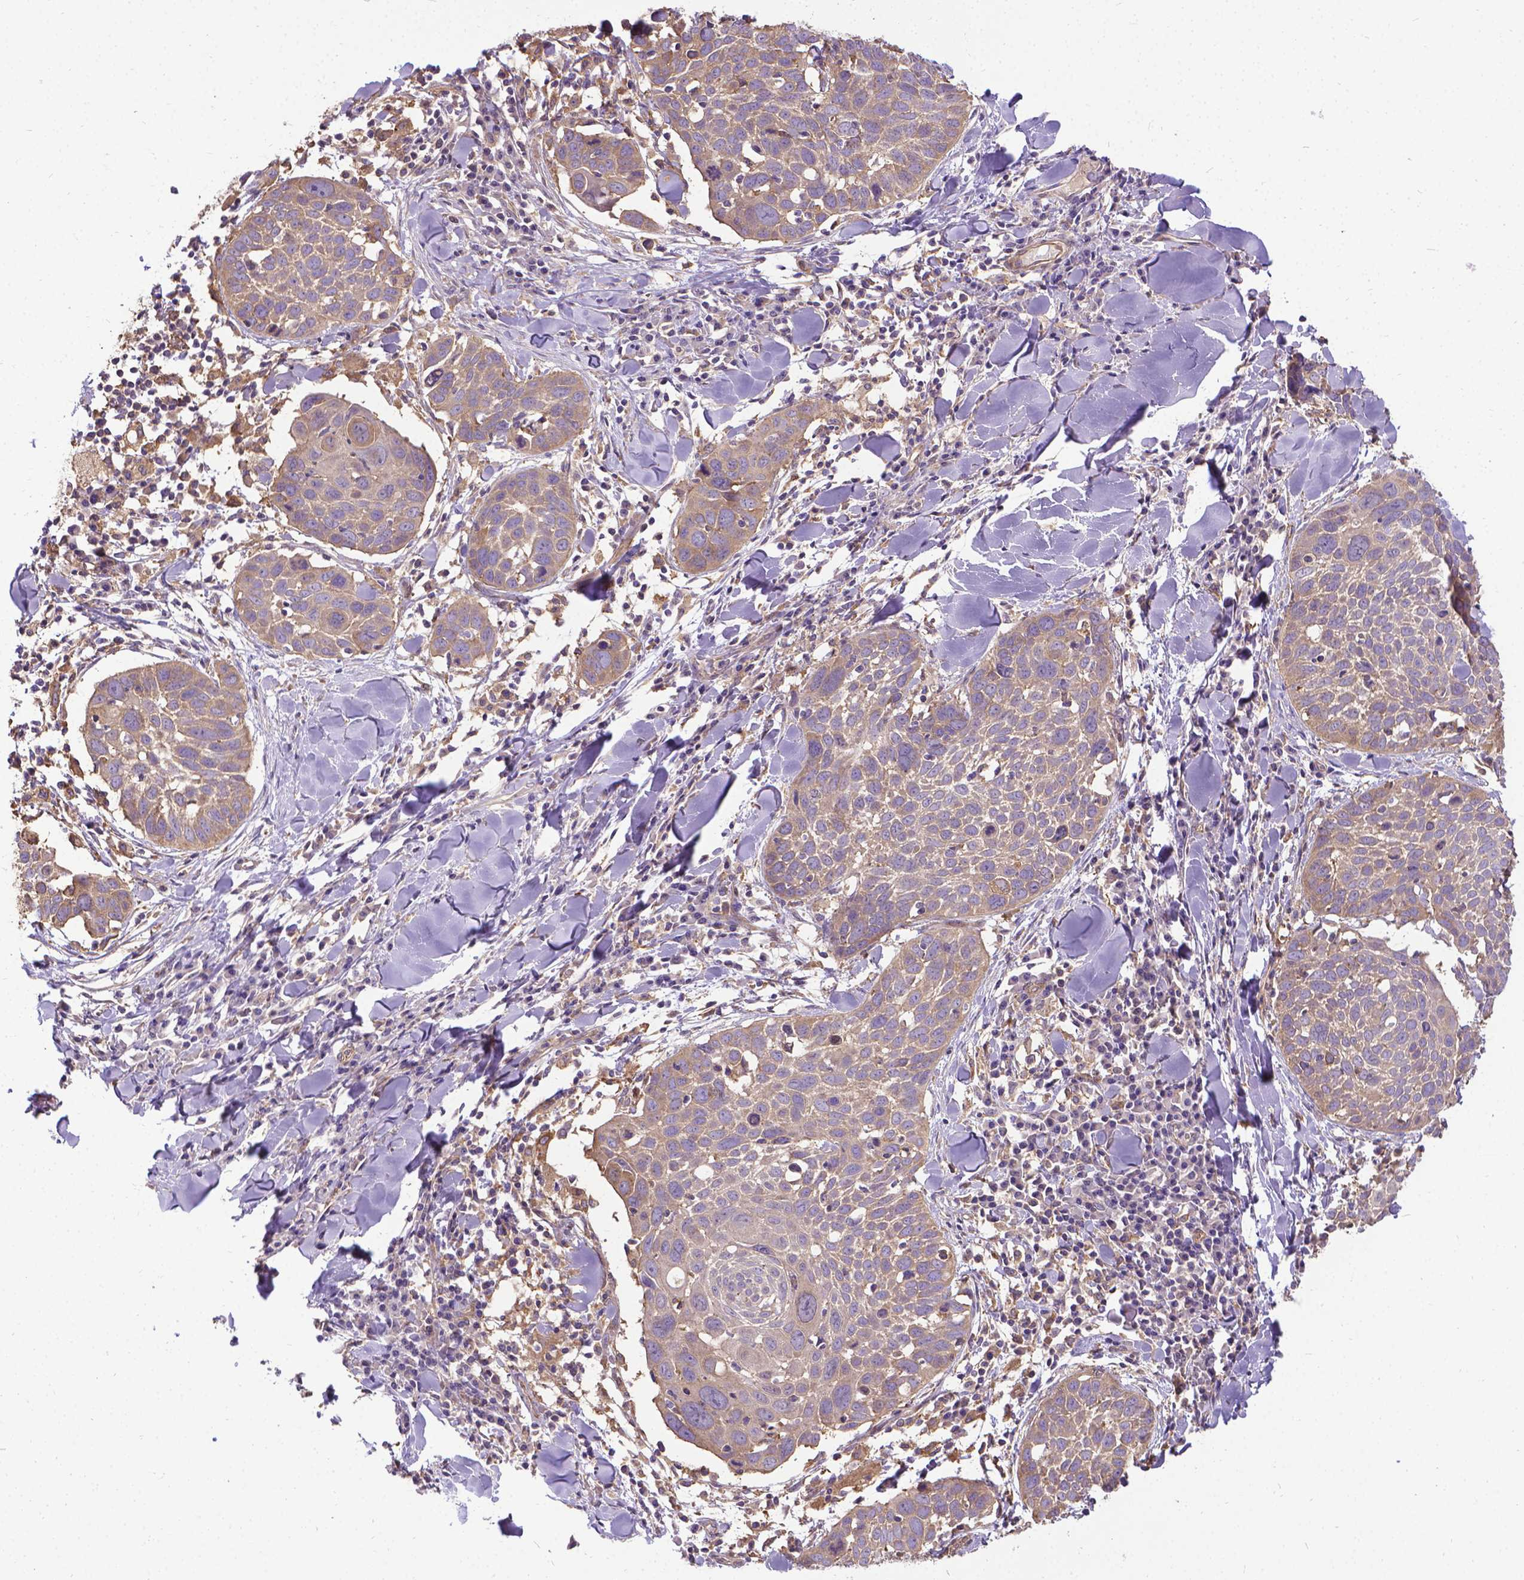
{"staining": {"intensity": "weak", "quantity": ">75%", "location": "cytoplasmic/membranous"}, "tissue": "lung cancer", "cell_type": "Tumor cells", "image_type": "cancer", "snomed": [{"axis": "morphology", "description": "Squamous cell carcinoma, NOS"}, {"axis": "topography", "description": "Lung"}], "caption": "Protein analysis of lung cancer tissue exhibits weak cytoplasmic/membranous positivity in about >75% of tumor cells.", "gene": "CFAP299", "patient": {"sex": "male", "age": 57}}